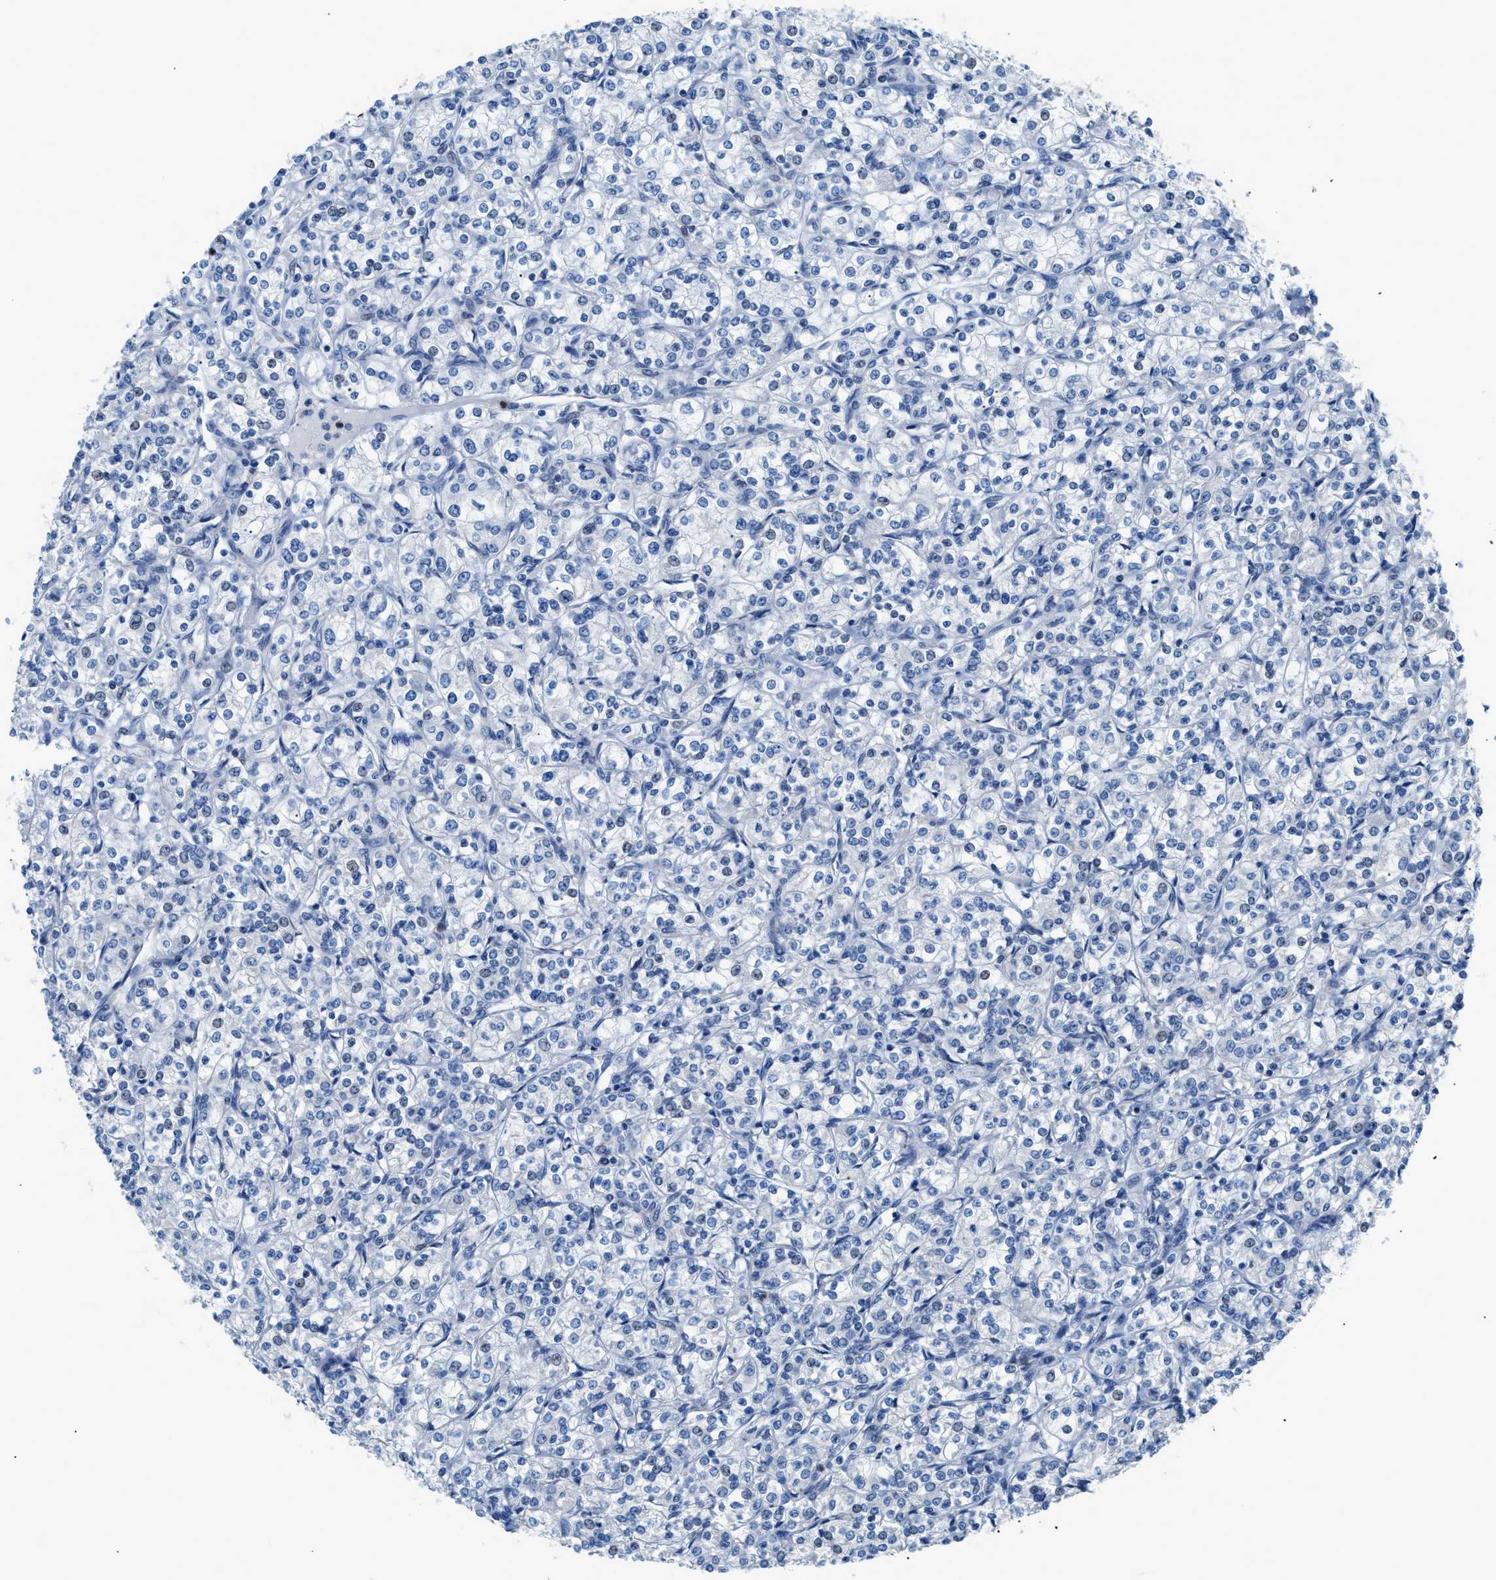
{"staining": {"intensity": "negative", "quantity": "none", "location": "none"}, "tissue": "renal cancer", "cell_type": "Tumor cells", "image_type": "cancer", "snomed": [{"axis": "morphology", "description": "Adenocarcinoma, NOS"}, {"axis": "topography", "description": "Kidney"}], "caption": "Immunohistochemistry image of renal adenocarcinoma stained for a protein (brown), which reveals no expression in tumor cells.", "gene": "ITPR1", "patient": {"sex": "male", "age": 77}}